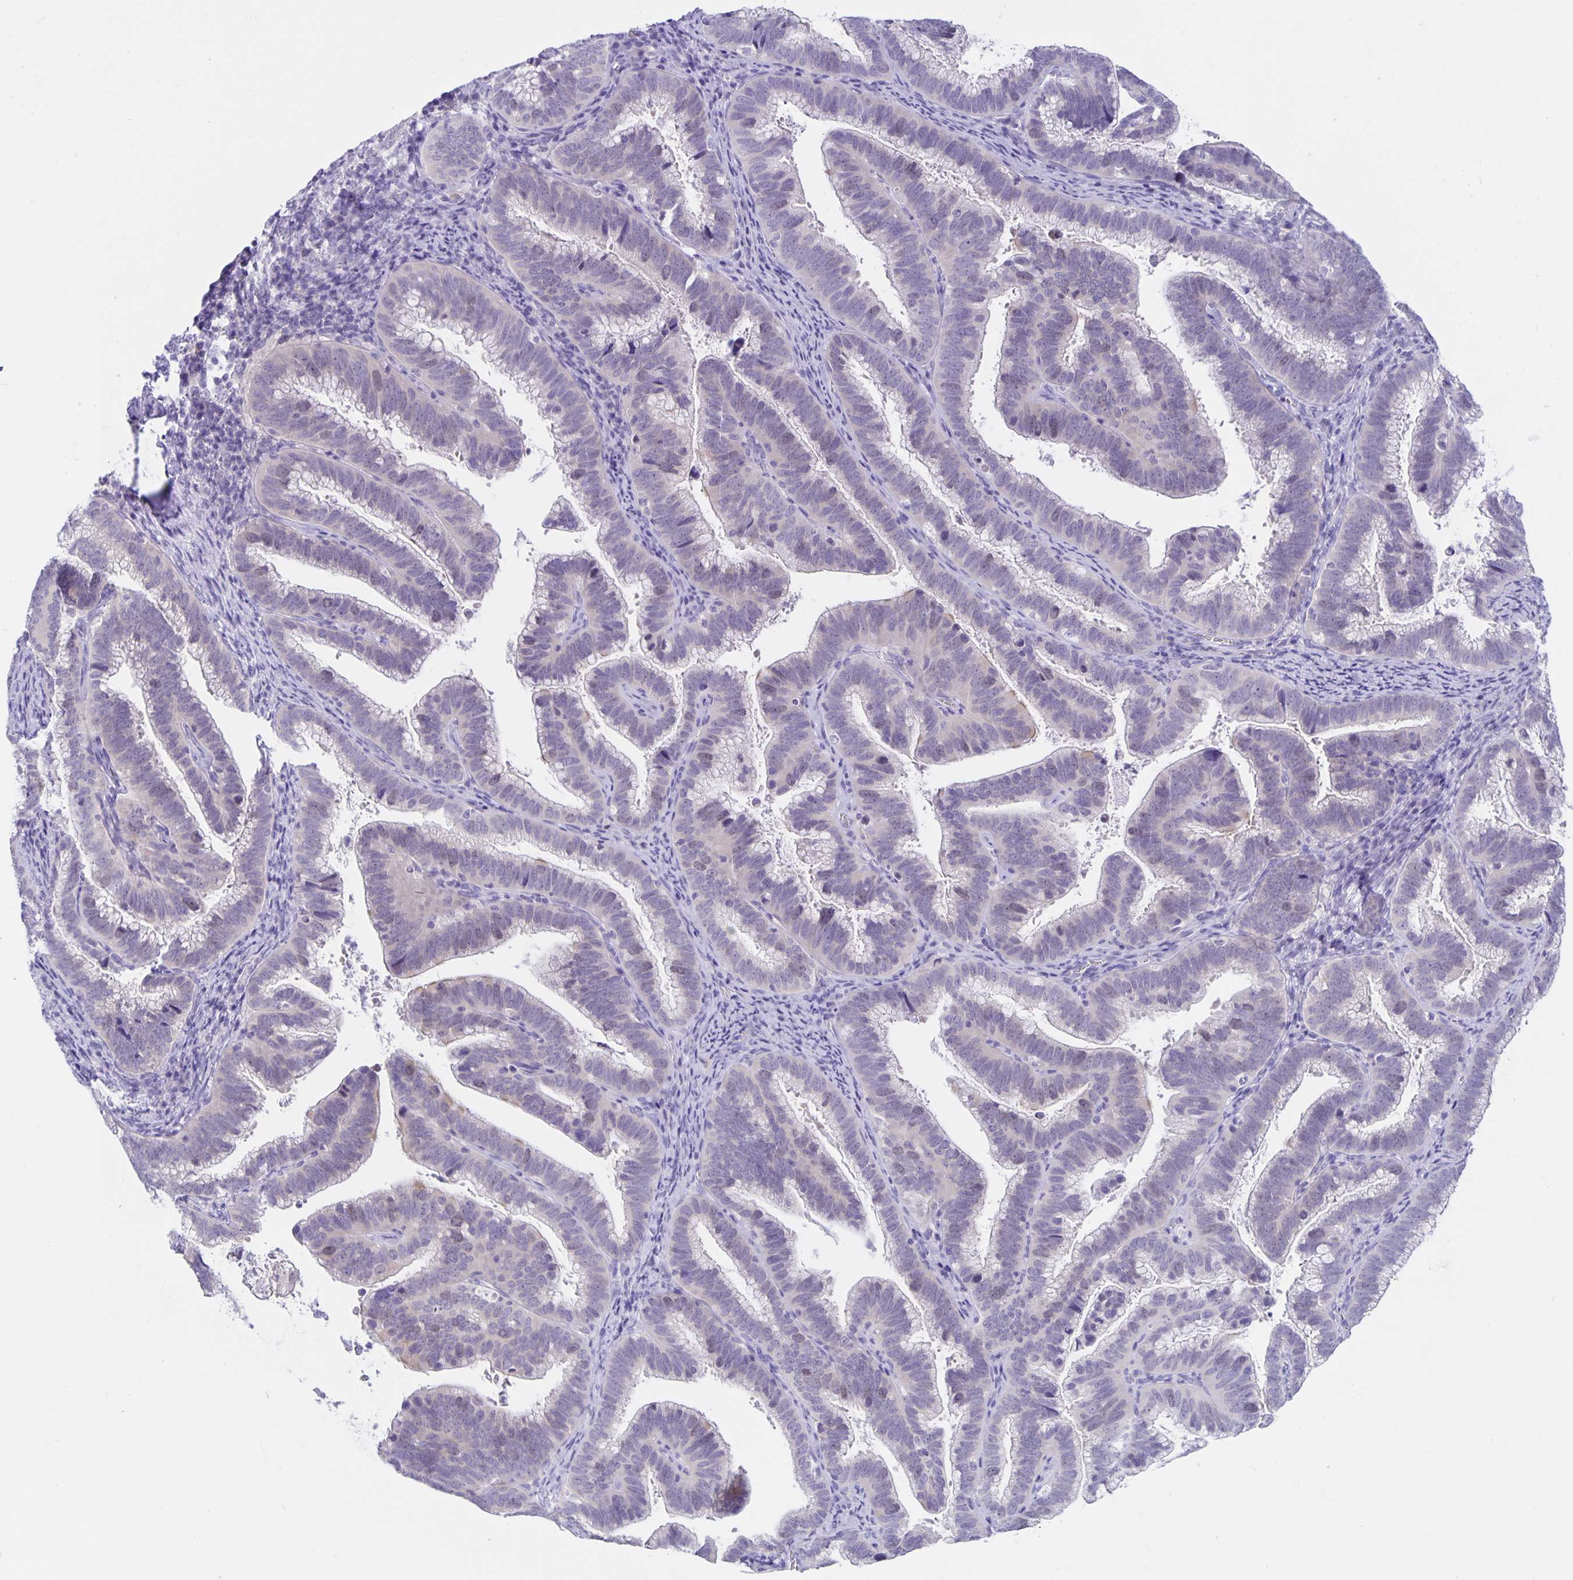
{"staining": {"intensity": "negative", "quantity": "none", "location": "none"}, "tissue": "cervical cancer", "cell_type": "Tumor cells", "image_type": "cancer", "snomed": [{"axis": "morphology", "description": "Adenocarcinoma, NOS"}, {"axis": "topography", "description": "Cervix"}], "caption": "IHC micrograph of neoplastic tissue: human cervical cancer (adenocarcinoma) stained with DAB (3,3'-diaminobenzidine) demonstrates no significant protein expression in tumor cells.", "gene": "ERMN", "patient": {"sex": "female", "age": 61}}